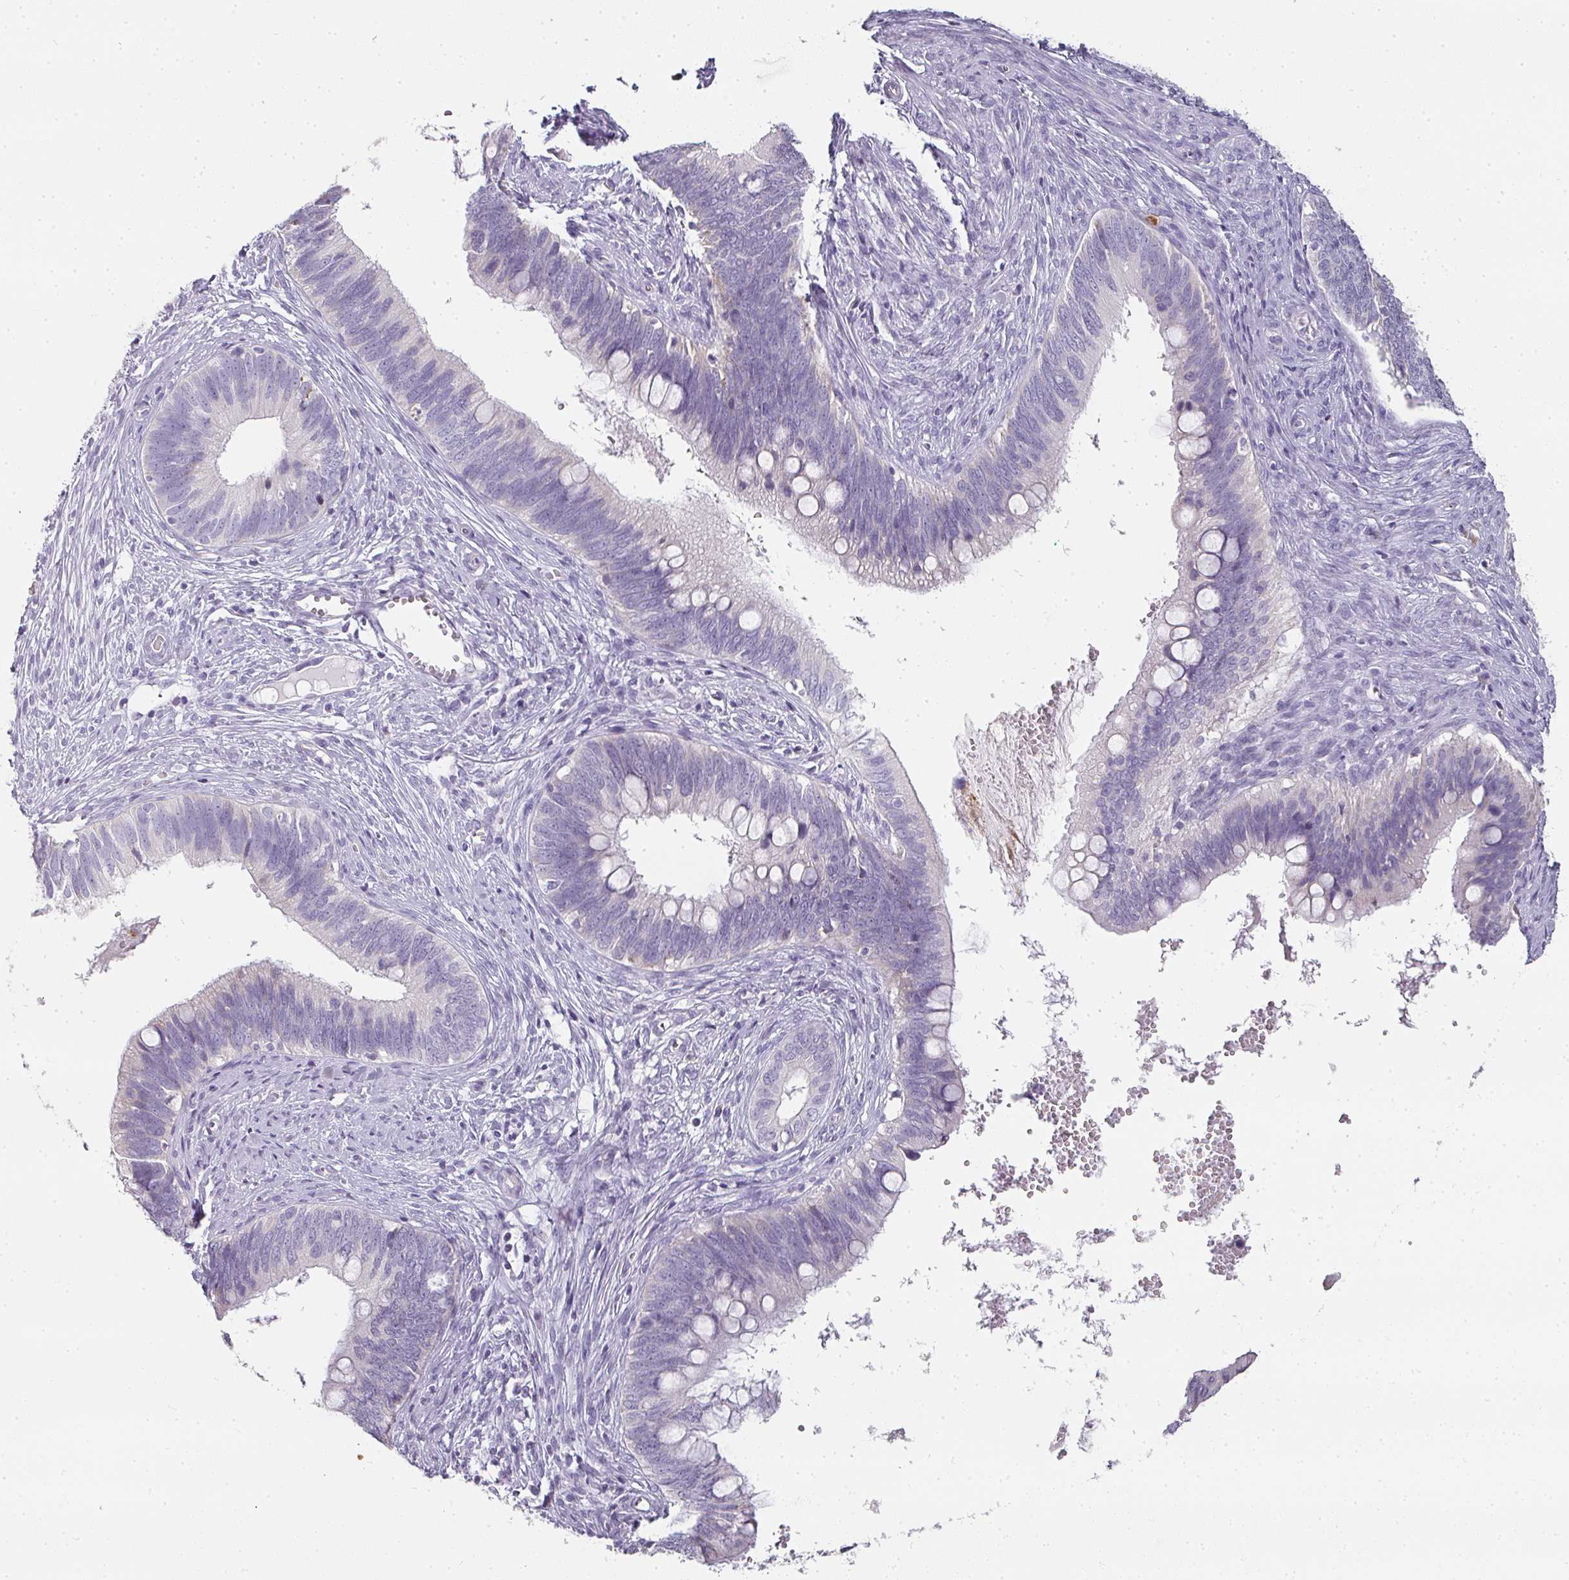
{"staining": {"intensity": "negative", "quantity": "none", "location": "none"}, "tissue": "cervical cancer", "cell_type": "Tumor cells", "image_type": "cancer", "snomed": [{"axis": "morphology", "description": "Adenocarcinoma, NOS"}, {"axis": "topography", "description": "Cervix"}], "caption": "An image of cervical cancer (adenocarcinoma) stained for a protein shows no brown staining in tumor cells.", "gene": "CAMP", "patient": {"sex": "female", "age": 42}}